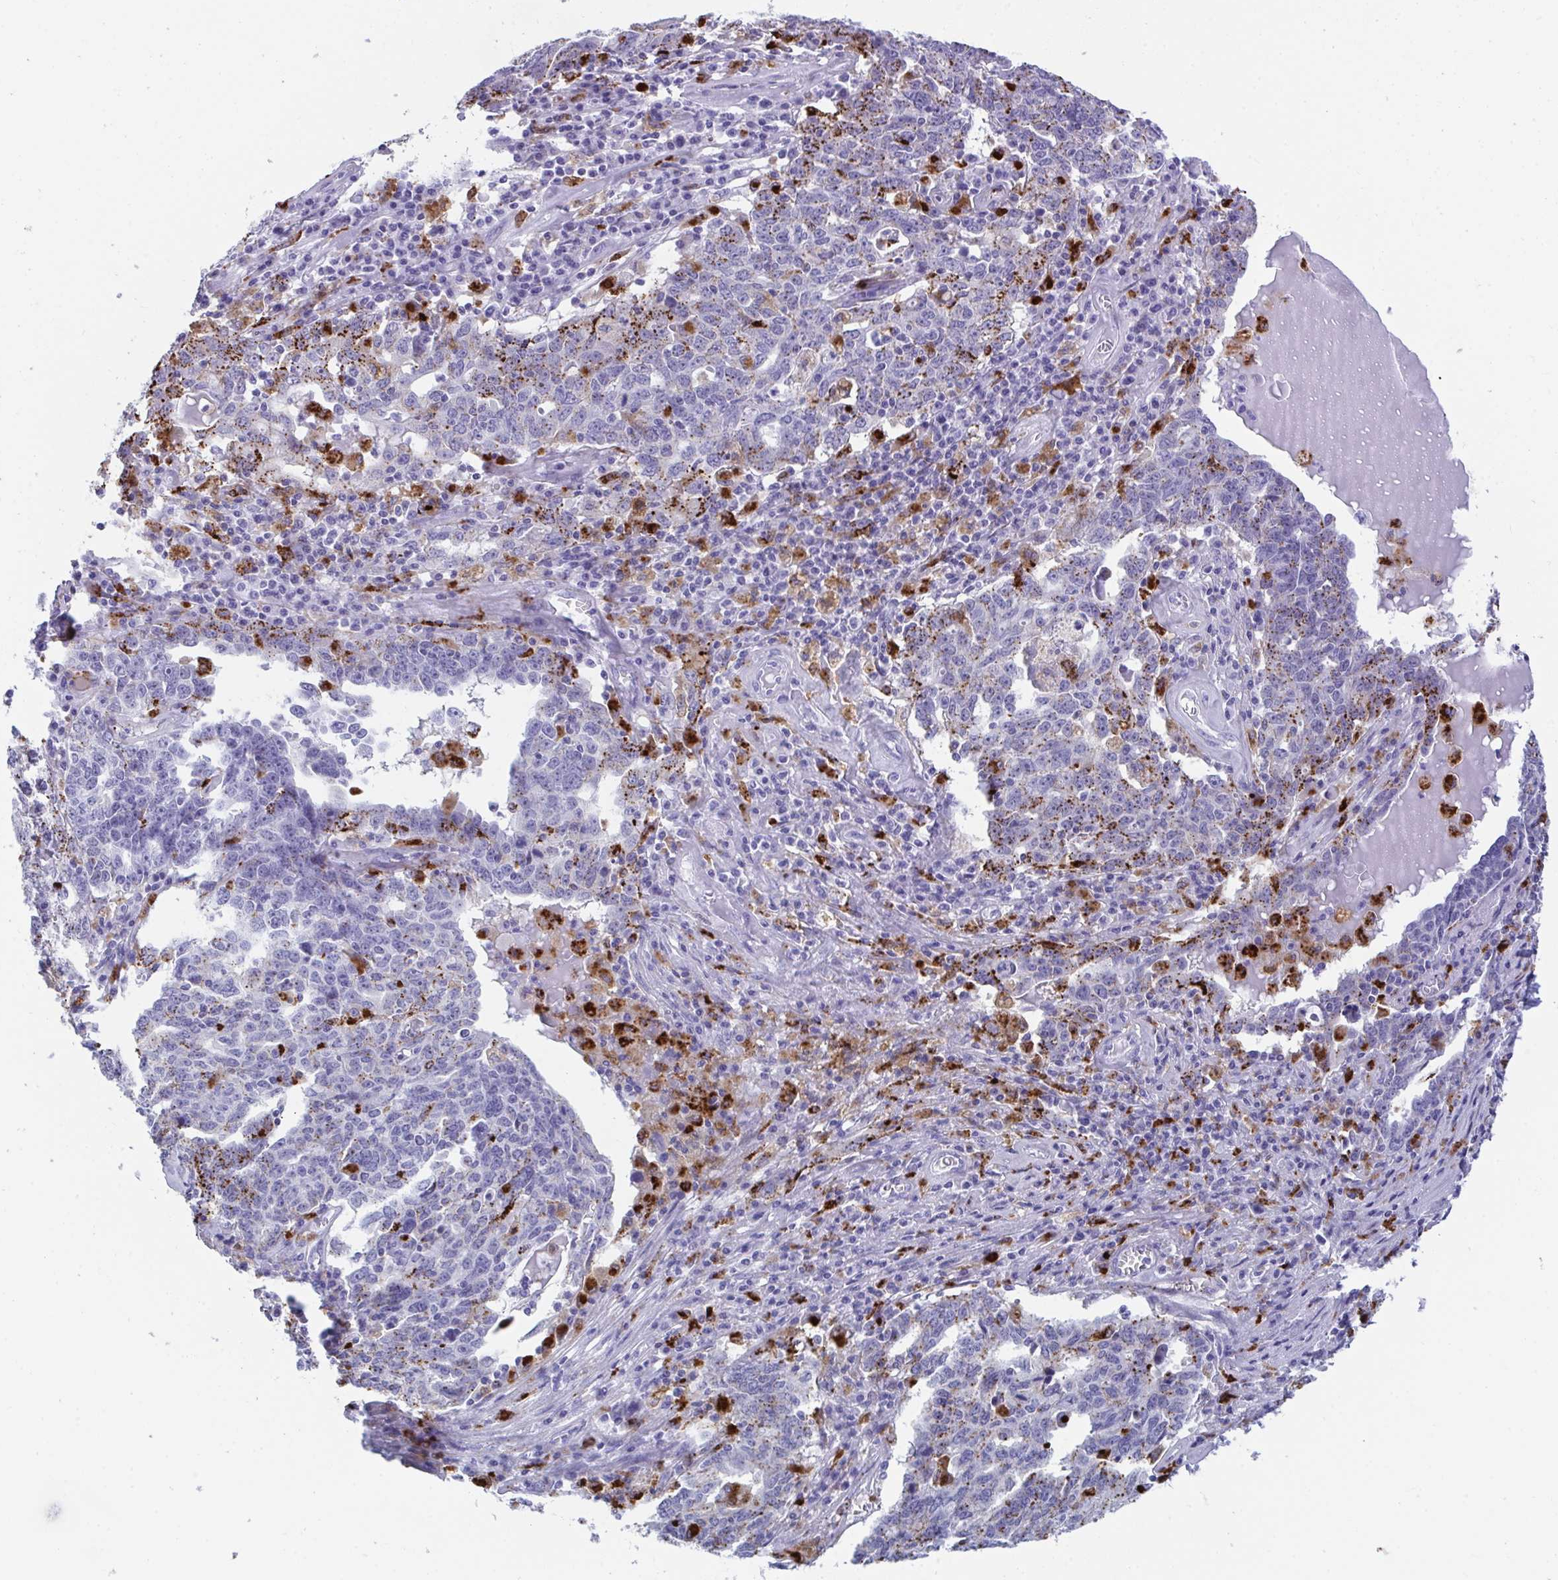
{"staining": {"intensity": "moderate", "quantity": "<25%", "location": "cytoplasmic/membranous"}, "tissue": "ovarian cancer", "cell_type": "Tumor cells", "image_type": "cancer", "snomed": [{"axis": "morphology", "description": "Carcinoma, endometroid"}, {"axis": "topography", "description": "Ovary"}], "caption": "A photomicrograph of ovarian endometroid carcinoma stained for a protein exhibits moderate cytoplasmic/membranous brown staining in tumor cells.", "gene": "CPVL", "patient": {"sex": "female", "age": 62}}